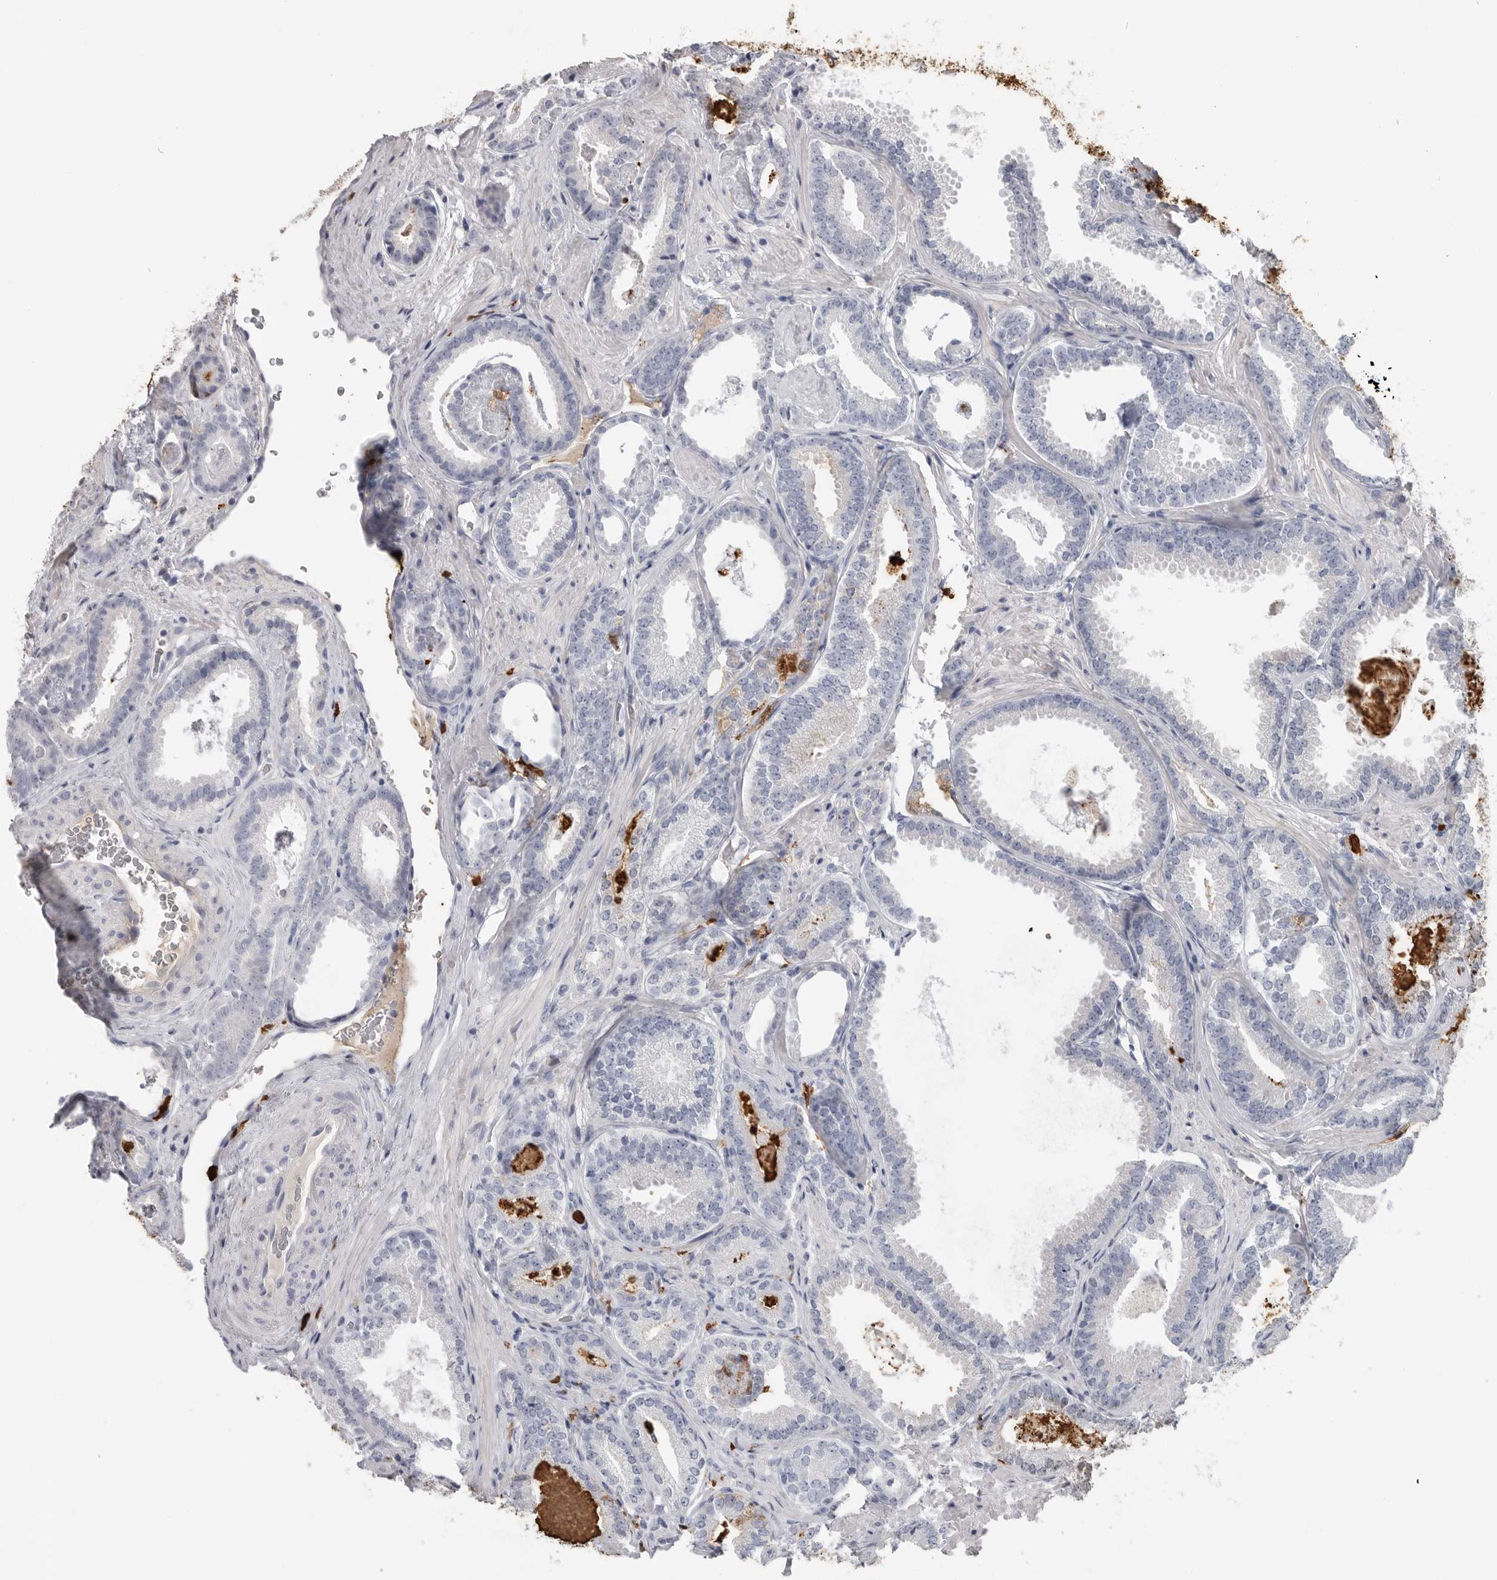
{"staining": {"intensity": "negative", "quantity": "none", "location": "none"}, "tissue": "prostate cancer", "cell_type": "Tumor cells", "image_type": "cancer", "snomed": [{"axis": "morphology", "description": "Adenocarcinoma, Low grade"}, {"axis": "topography", "description": "Prostate"}], "caption": "Immunohistochemical staining of prostate adenocarcinoma (low-grade) displays no significant staining in tumor cells.", "gene": "CYB561D1", "patient": {"sex": "male", "age": 71}}